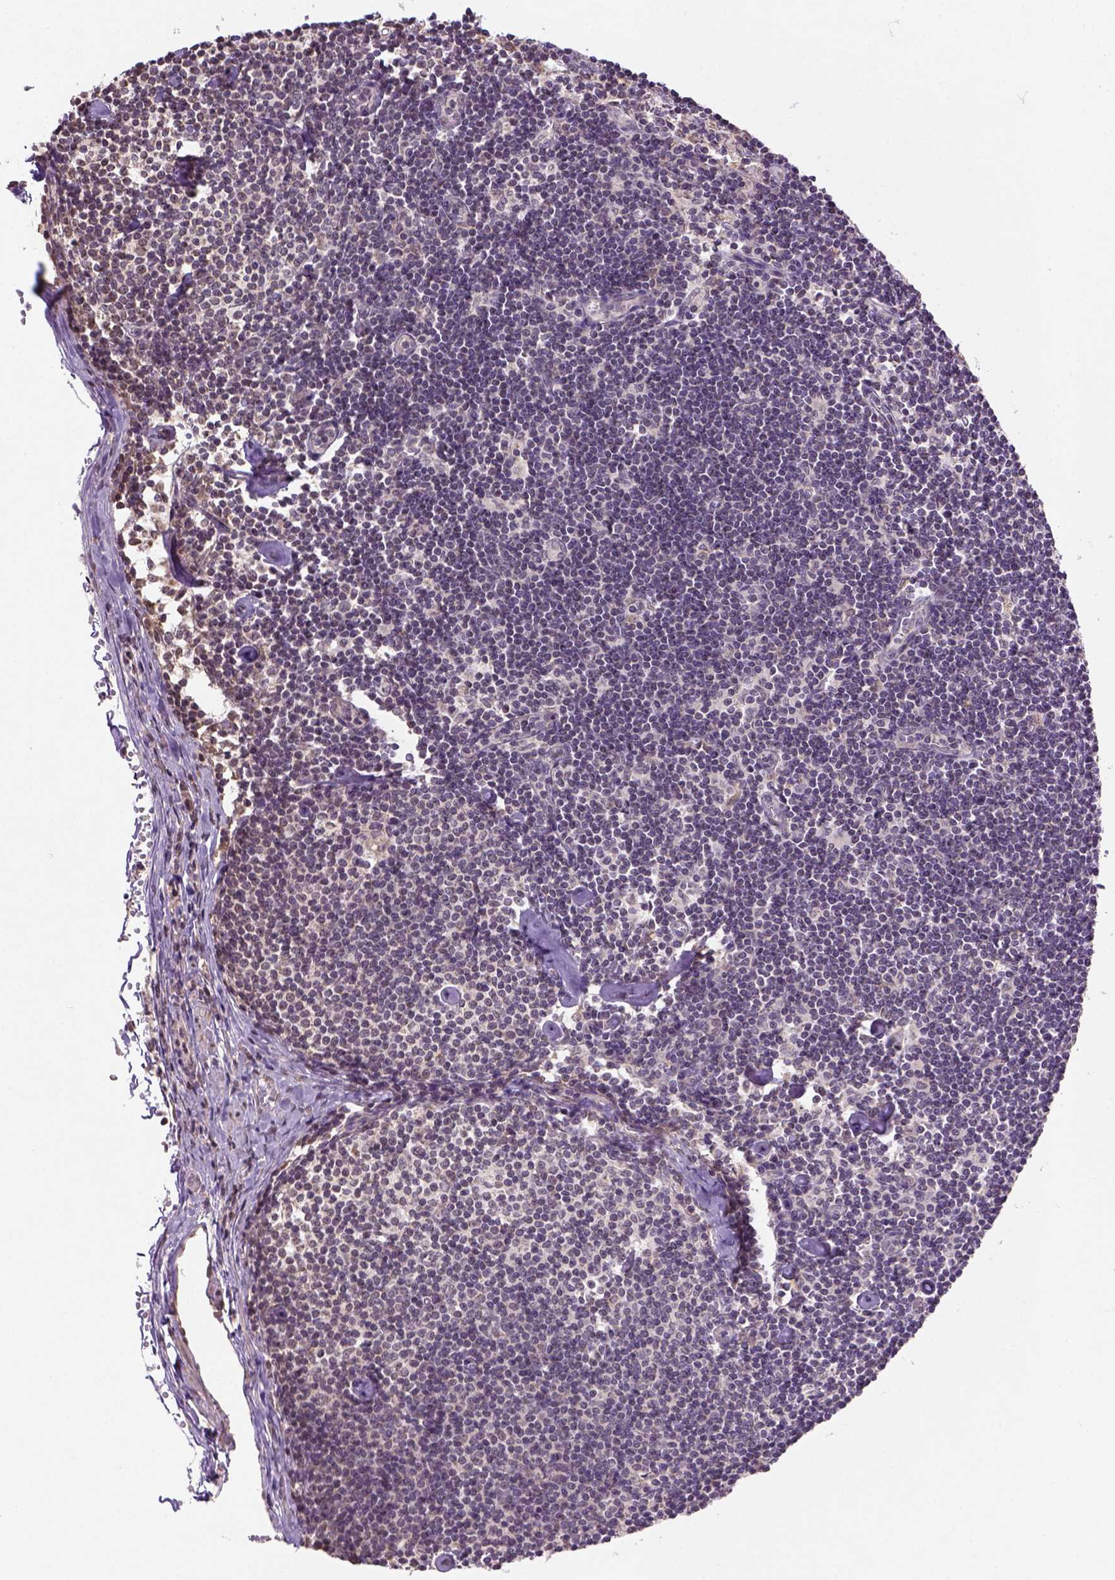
{"staining": {"intensity": "negative", "quantity": "none", "location": "none"}, "tissue": "lymph node", "cell_type": "Germinal center cells", "image_type": "normal", "snomed": [{"axis": "morphology", "description": "Normal tissue, NOS"}, {"axis": "topography", "description": "Lymph node"}], "caption": "The histopathology image shows no significant positivity in germinal center cells of lymph node.", "gene": "NUDT10", "patient": {"sex": "female", "age": 42}}